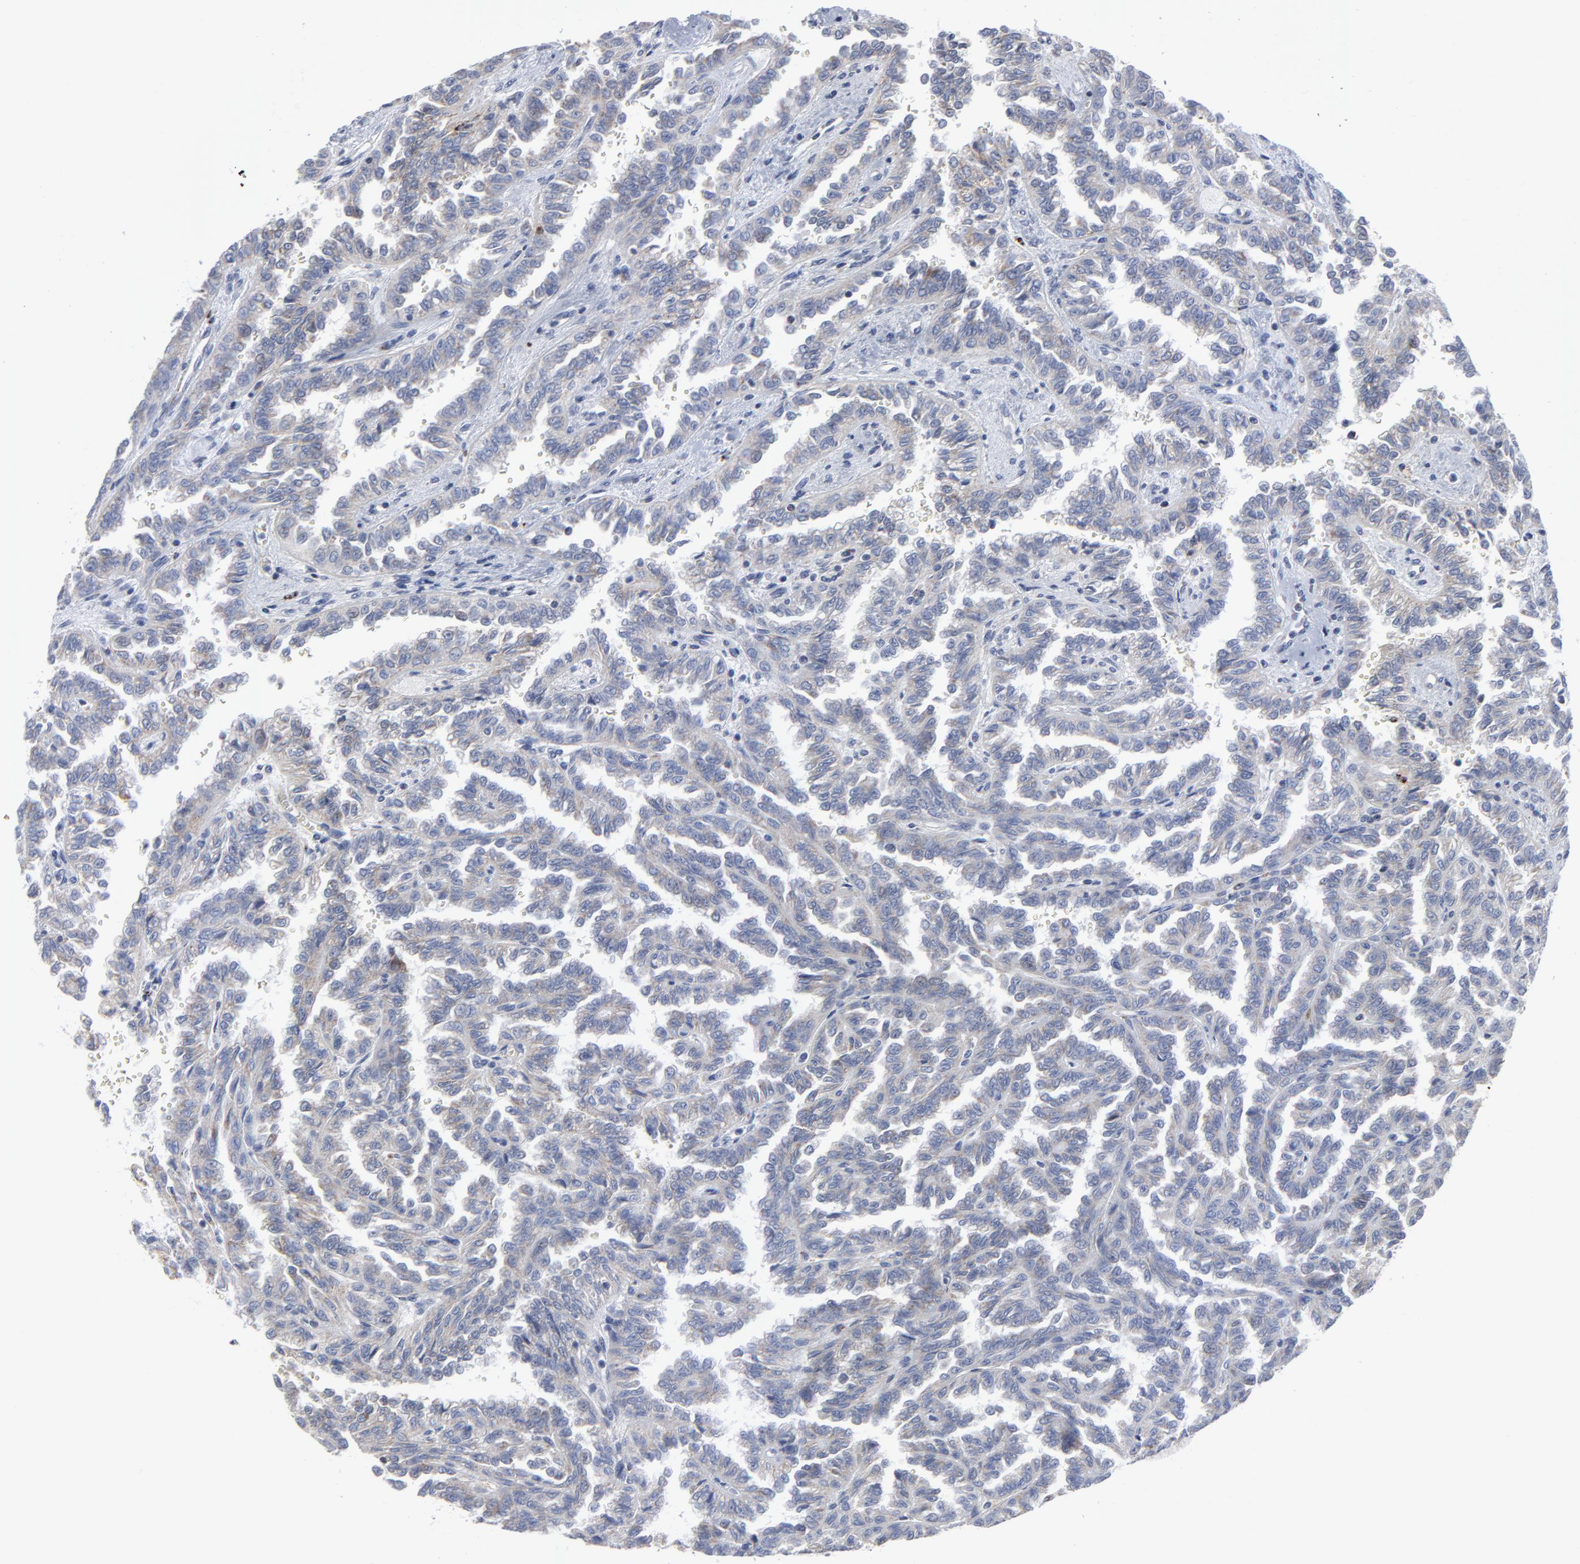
{"staining": {"intensity": "moderate", "quantity": "<25%", "location": "cytoplasmic/membranous"}, "tissue": "renal cancer", "cell_type": "Tumor cells", "image_type": "cancer", "snomed": [{"axis": "morphology", "description": "Inflammation, NOS"}, {"axis": "morphology", "description": "Adenocarcinoma, NOS"}, {"axis": "topography", "description": "Kidney"}], "caption": "A brown stain highlights moderate cytoplasmic/membranous expression of a protein in human renal adenocarcinoma tumor cells.", "gene": "TXNRD2", "patient": {"sex": "male", "age": 68}}